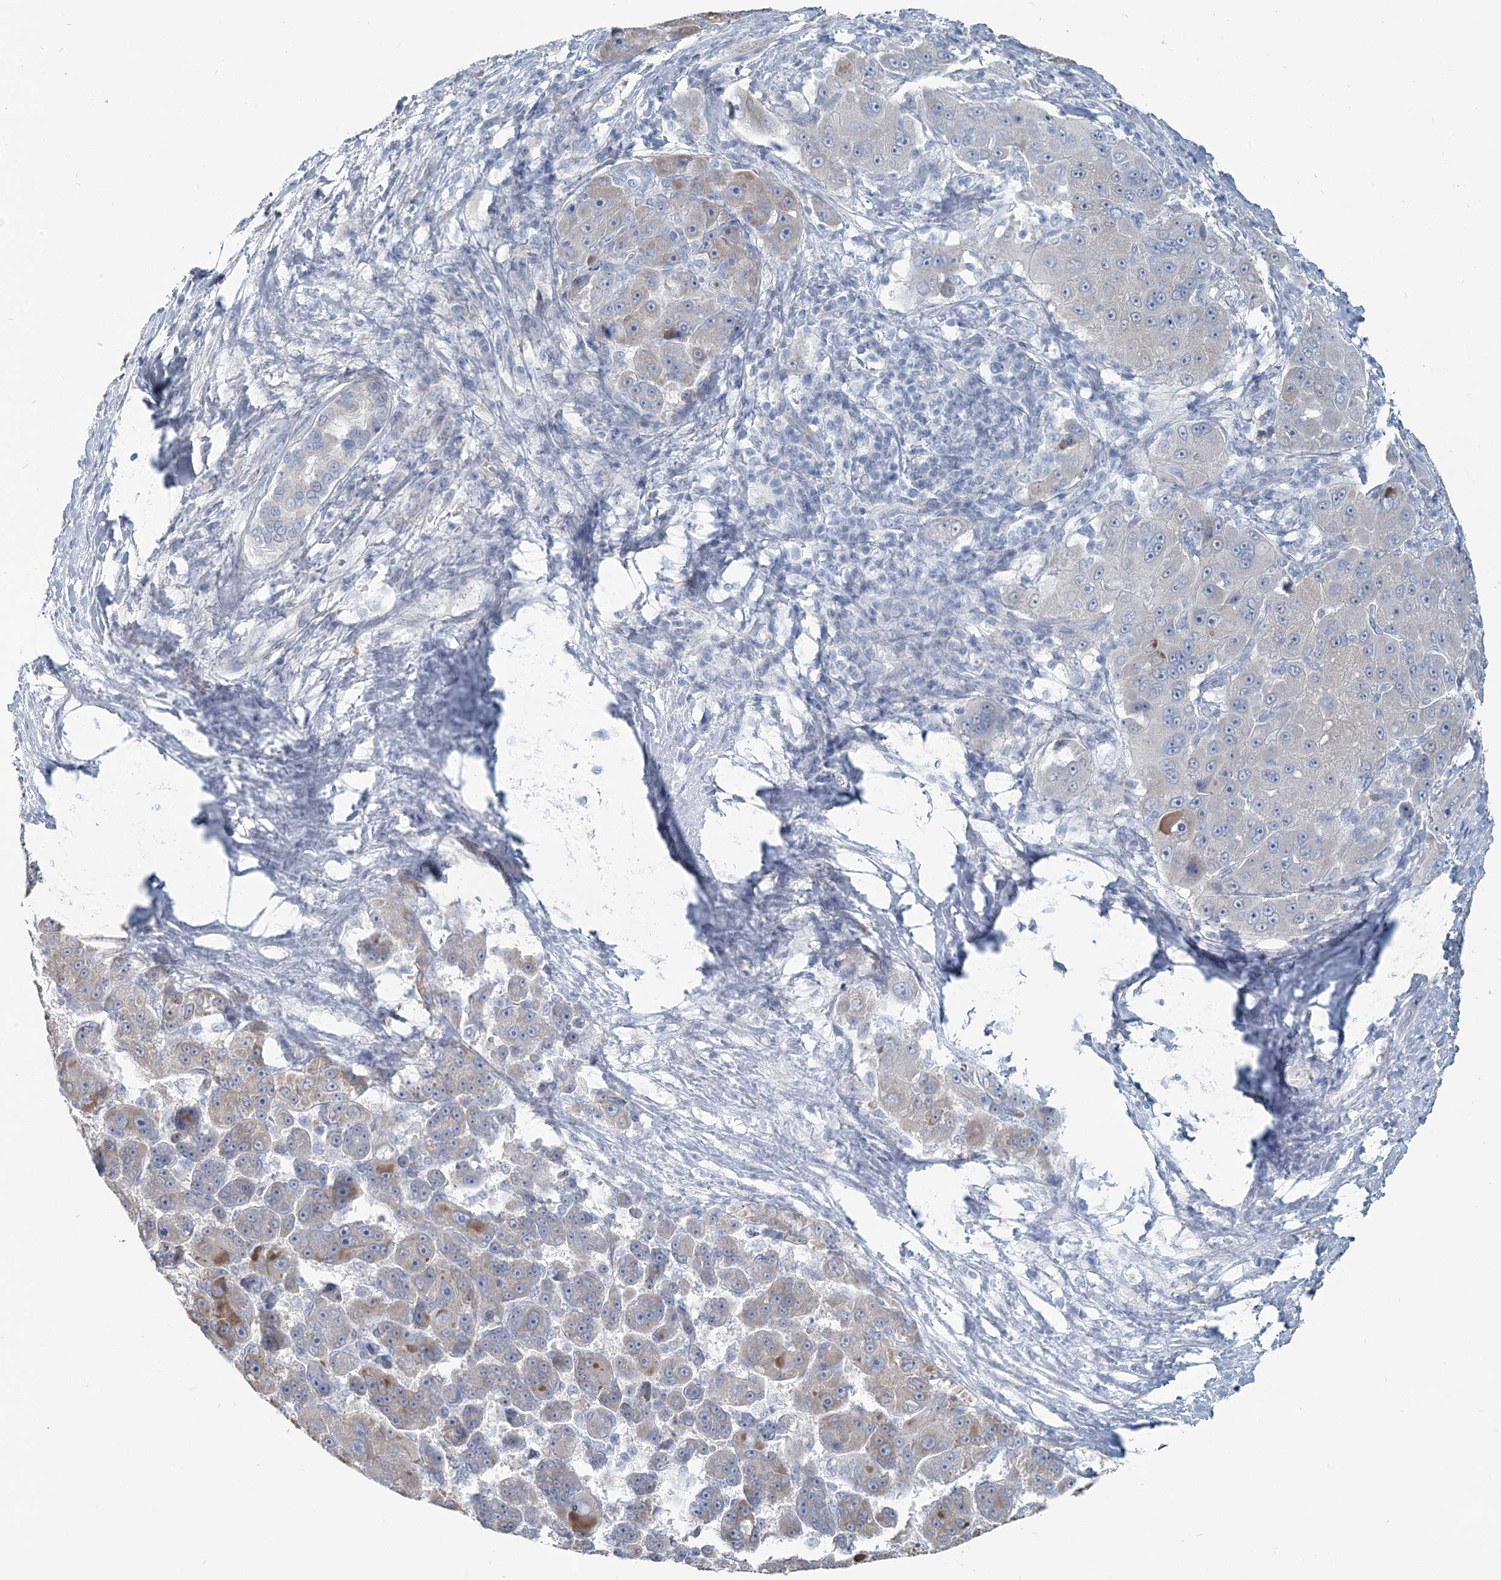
{"staining": {"intensity": "weak", "quantity": "25%-75%", "location": "cytoplasmic/membranous"}, "tissue": "liver cancer", "cell_type": "Tumor cells", "image_type": "cancer", "snomed": [{"axis": "morphology", "description": "Carcinoma, Hepatocellular, NOS"}, {"axis": "topography", "description": "Liver"}], "caption": "Brown immunohistochemical staining in human liver cancer exhibits weak cytoplasmic/membranous positivity in about 25%-75% of tumor cells. The staining is performed using DAB (3,3'-diaminobenzidine) brown chromogen to label protein expression. The nuclei are counter-stained blue using hematoxylin.", "gene": "CMBL", "patient": {"sex": "male", "age": 76}}